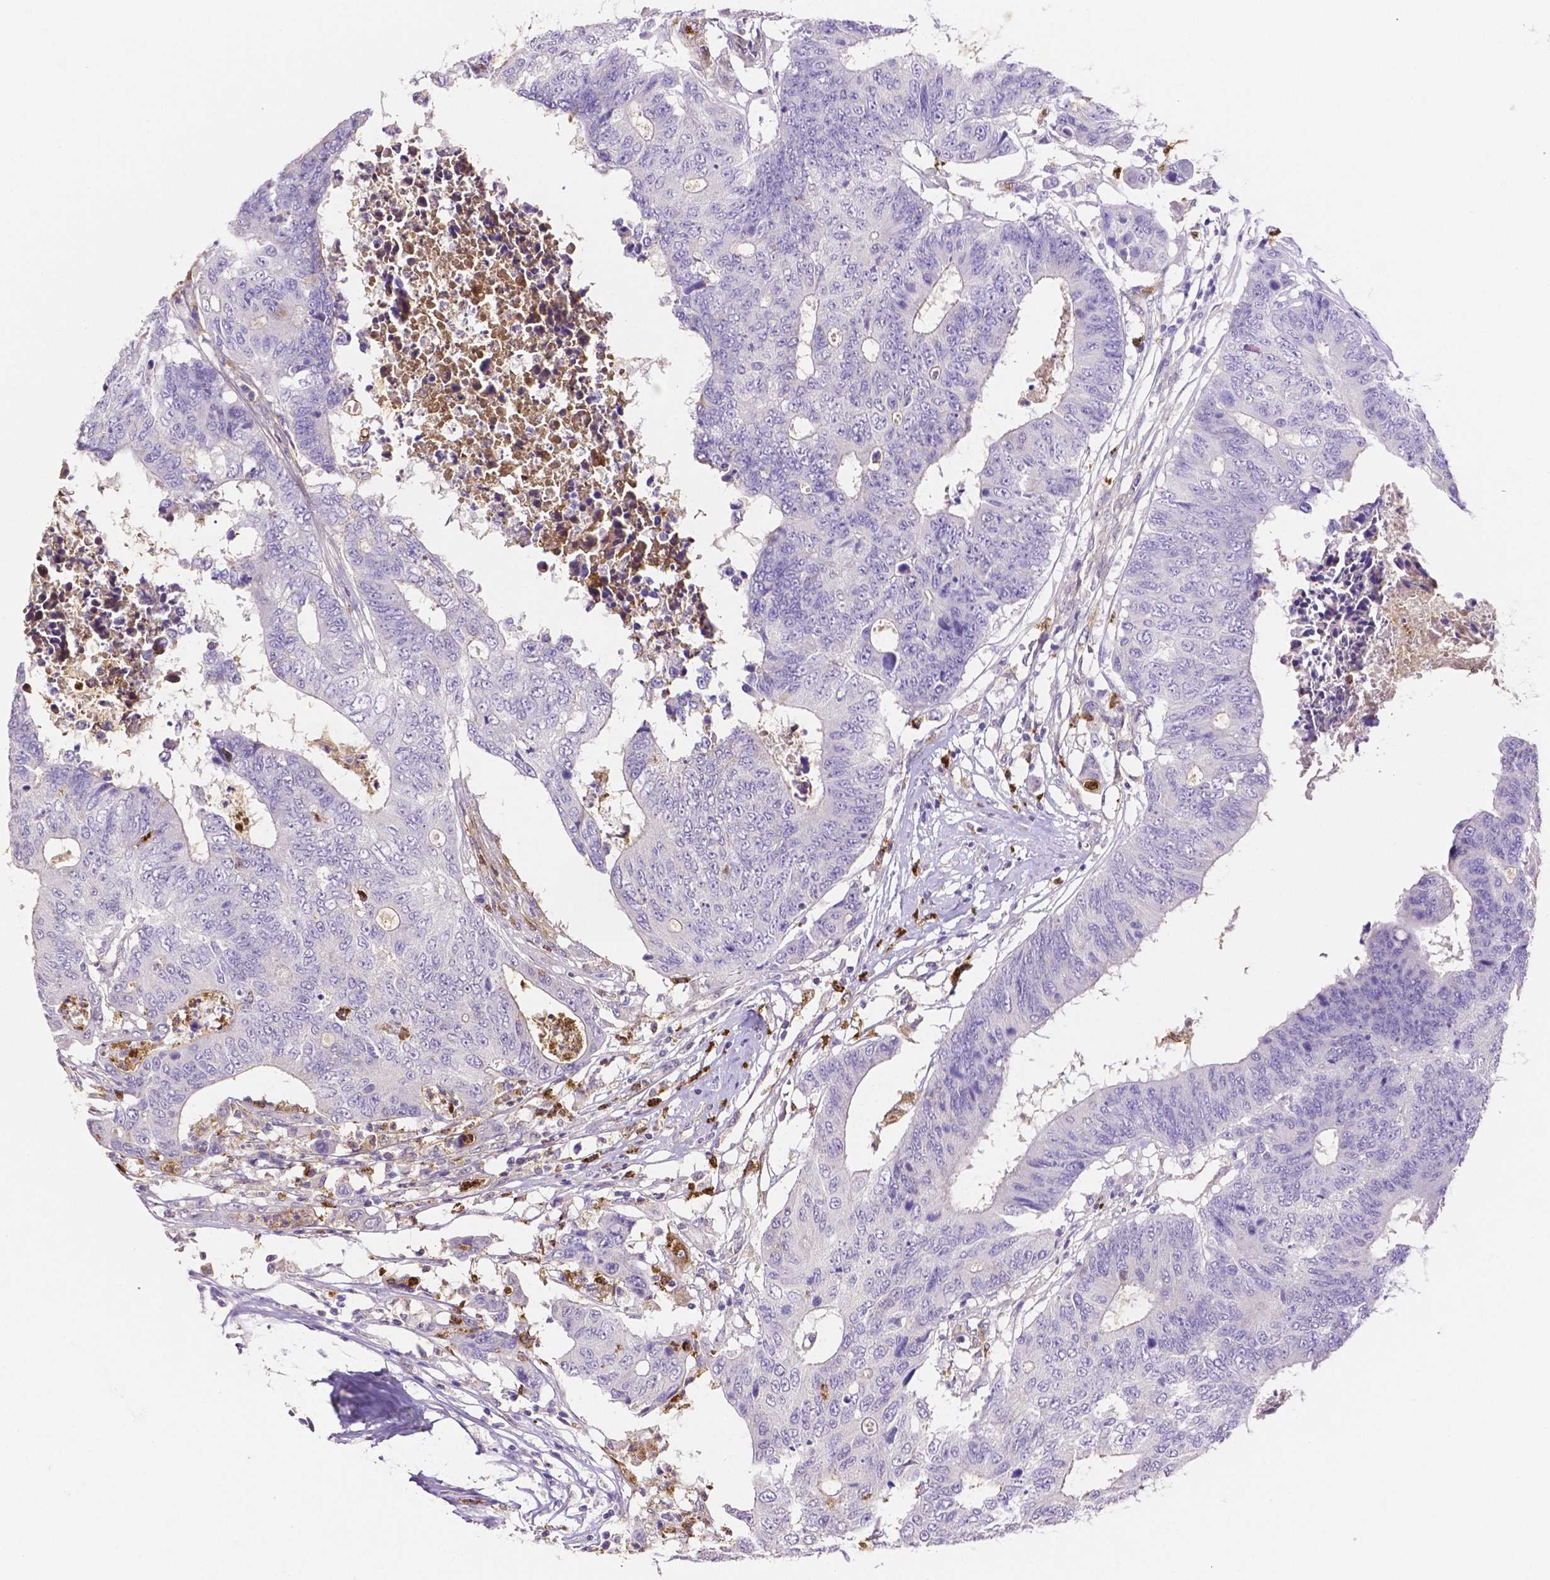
{"staining": {"intensity": "negative", "quantity": "none", "location": "none"}, "tissue": "colorectal cancer", "cell_type": "Tumor cells", "image_type": "cancer", "snomed": [{"axis": "morphology", "description": "Adenocarcinoma, NOS"}, {"axis": "topography", "description": "Colon"}], "caption": "DAB (3,3'-diaminobenzidine) immunohistochemical staining of colorectal cancer (adenocarcinoma) reveals no significant positivity in tumor cells.", "gene": "MMP9", "patient": {"sex": "female", "age": 48}}